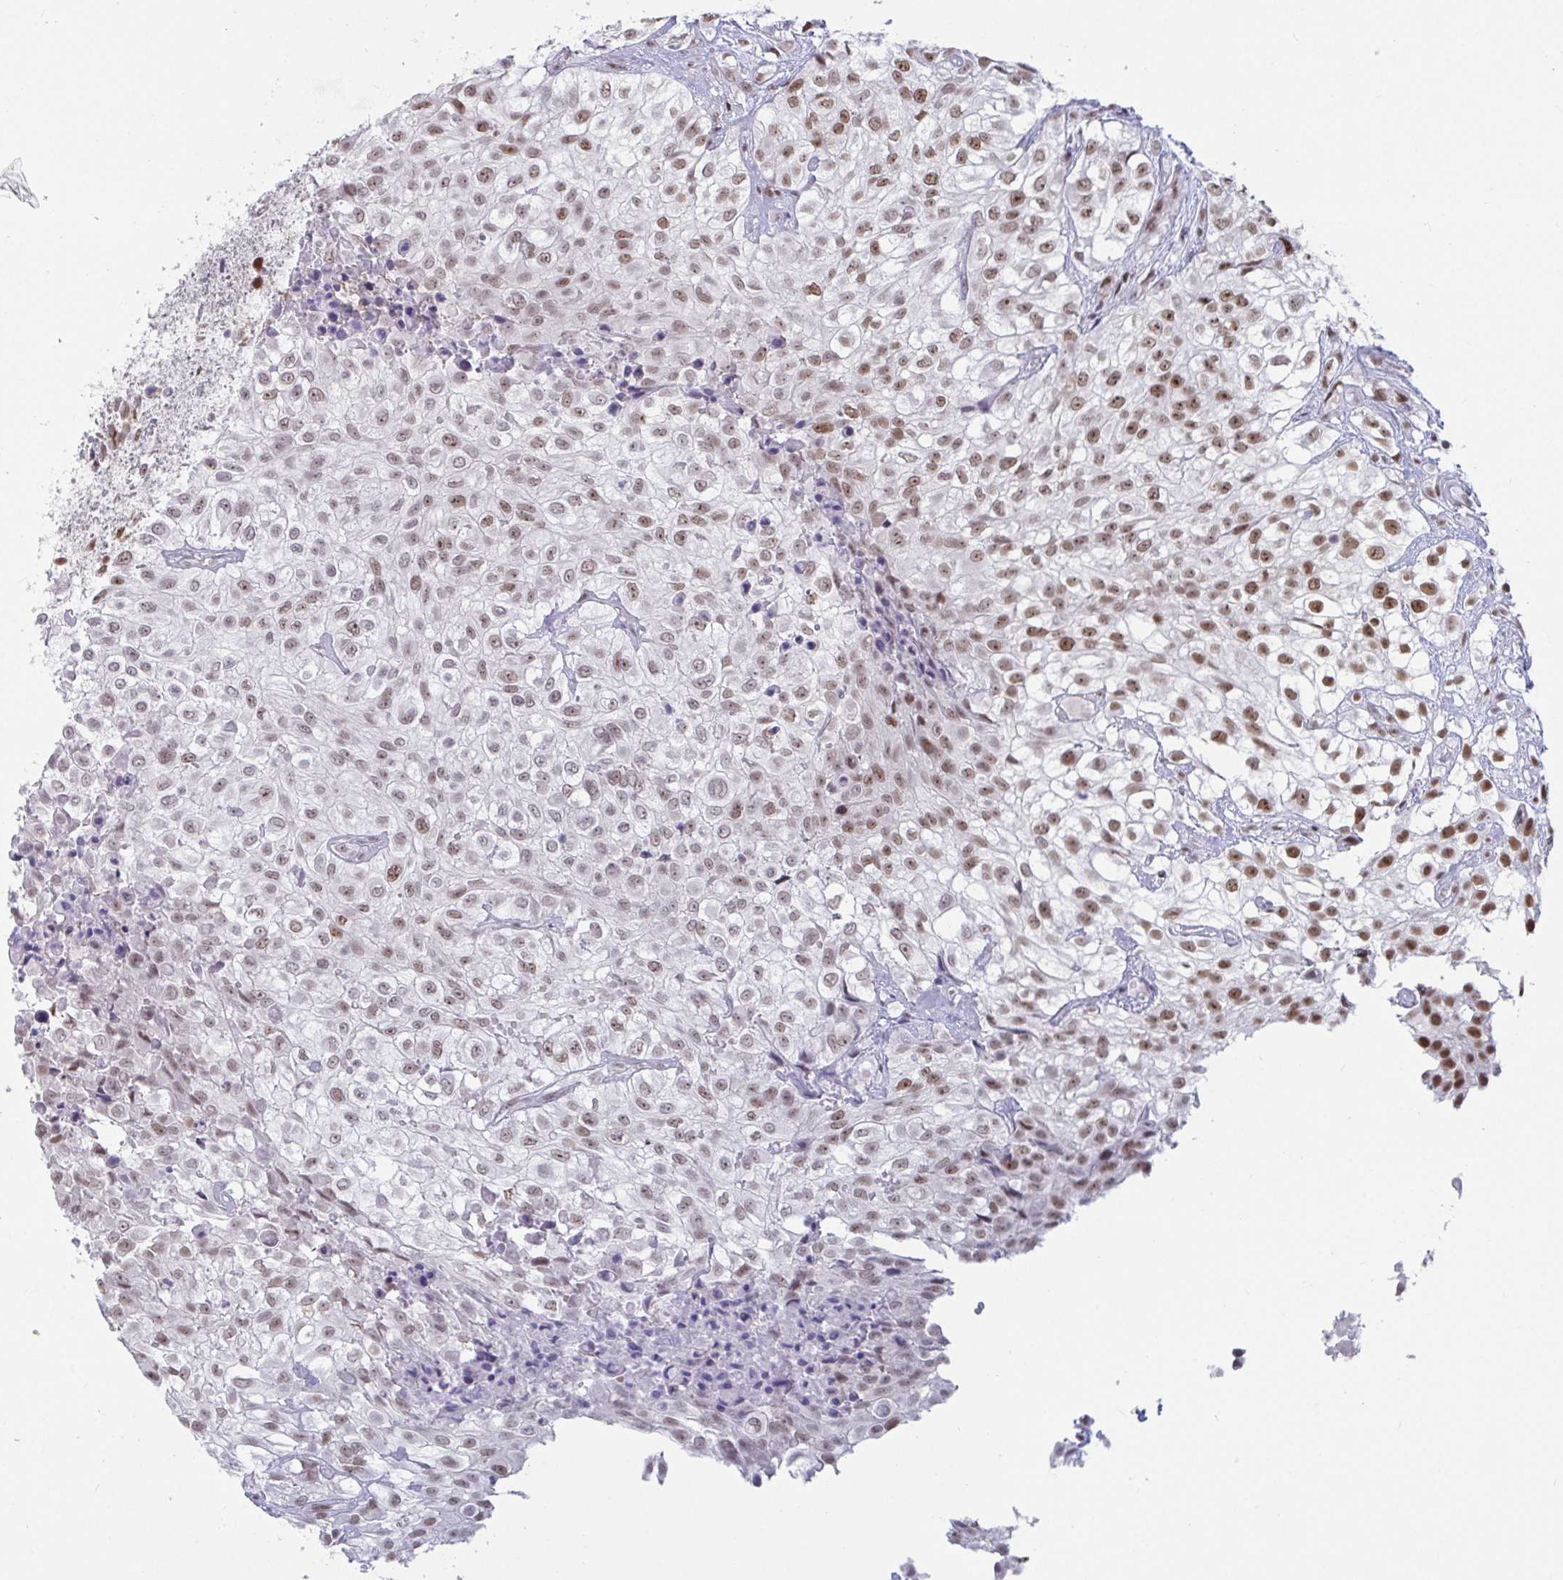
{"staining": {"intensity": "moderate", "quantity": ">75%", "location": "nuclear"}, "tissue": "urothelial cancer", "cell_type": "Tumor cells", "image_type": "cancer", "snomed": [{"axis": "morphology", "description": "Urothelial carcinoma, High grade"}, {"axis": "topography", "description": "Urinary bladder"}], "caption": "Immunohistochemistry (IHC) (DAB (3,3'-diaminobenzidine)) staining of human urothelial carcinoma (high-grade) demonstrates moderate nuclear protein expression in approximately >75% of tumor cells.", "gene": "SUPT16H", "patient": {"sex": "male", "age": 56}}